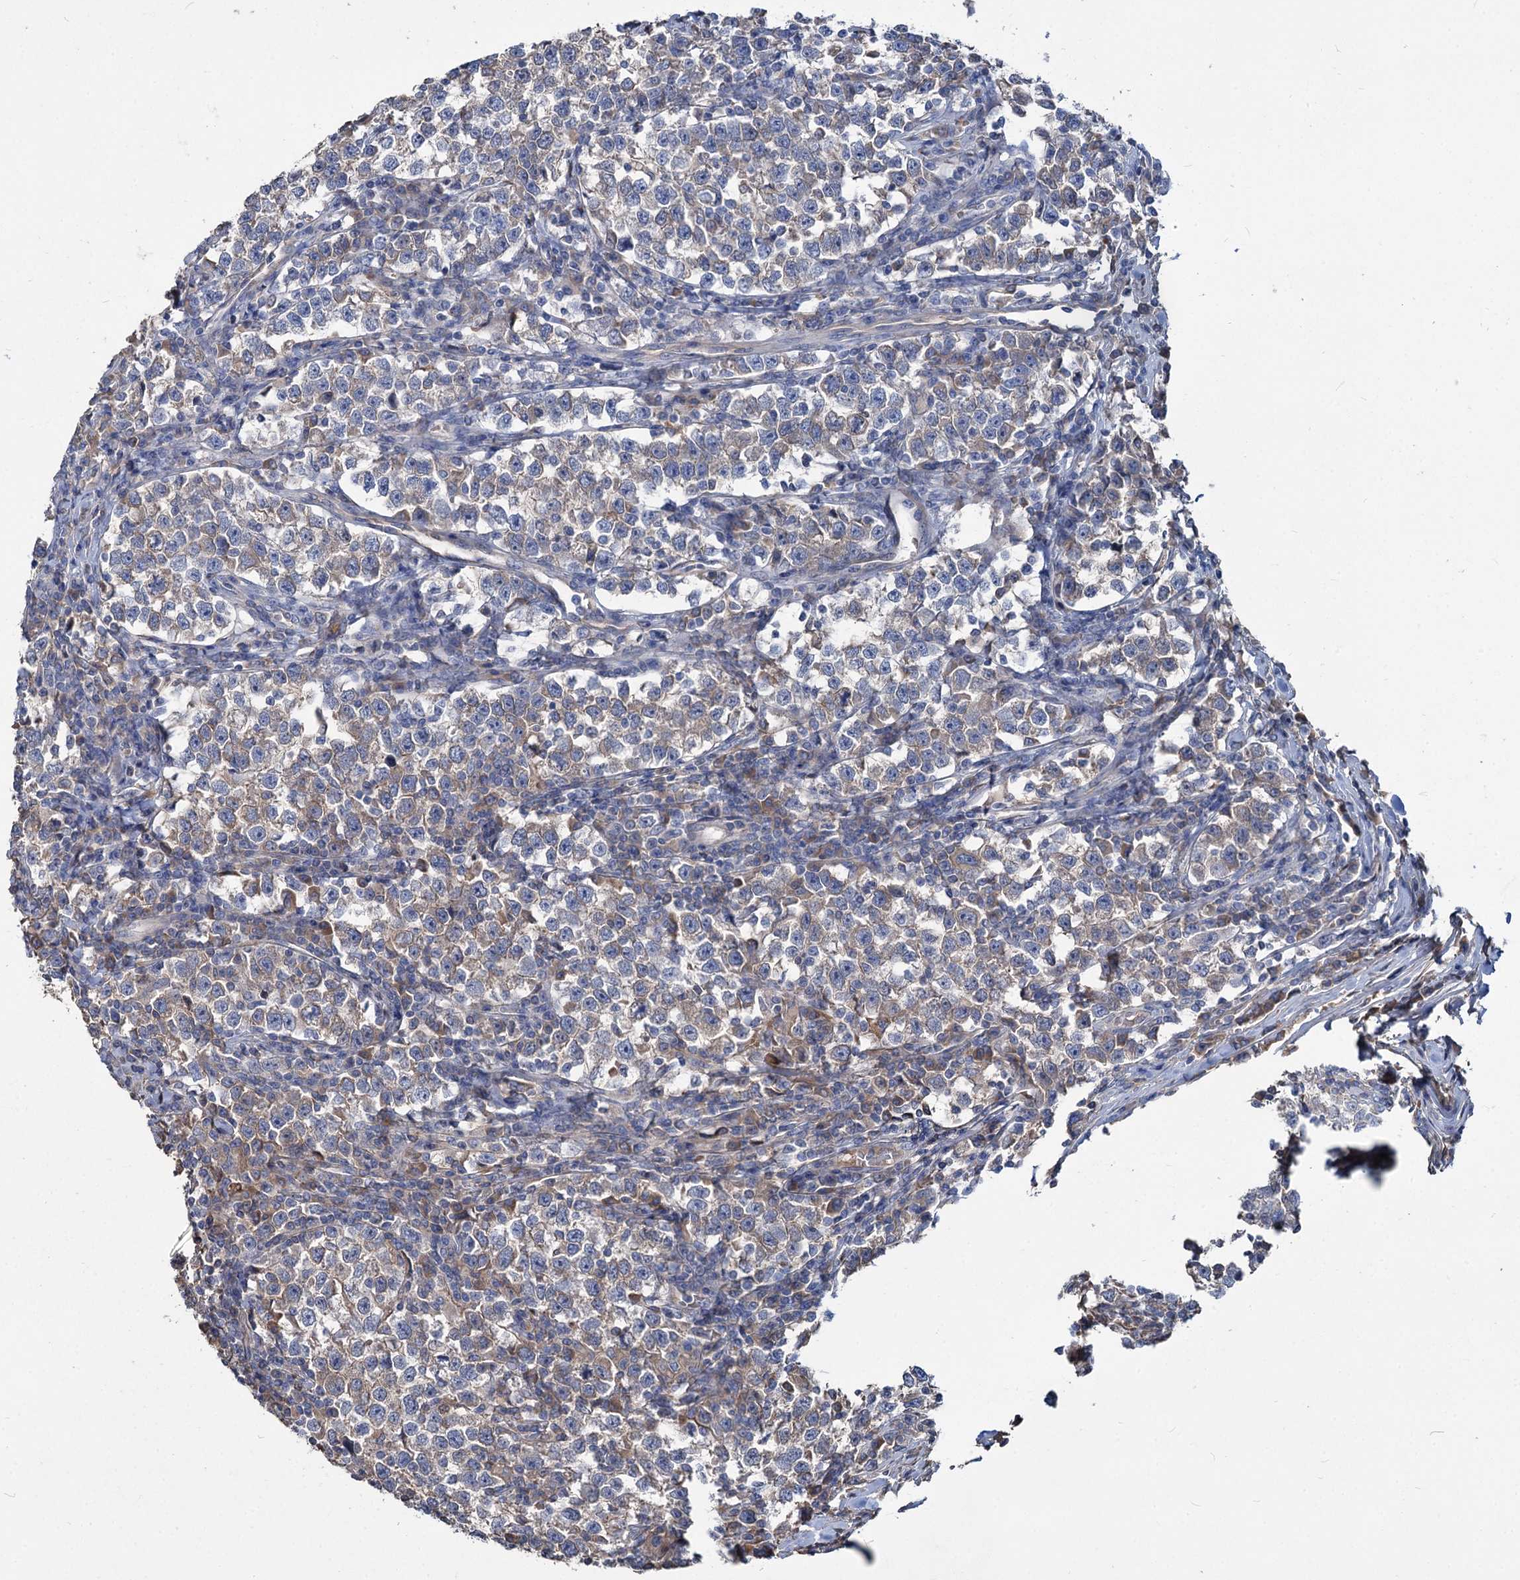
{"staining": {"intensity": "weak", "quantity": "<25%", "location": "cytoplasmic/membranous"}, "tissue": "testis cancer", "cell_type": "Tumor cells", "image_type": "cancer", "snomed": [{"axis": "morphology", "description": "Normal tissue, NOS"}, {"axis": "morphology", "description": "Seminoma, NOS"}, {"axis": "topography", "description": "Testis"}], "caption": "Tumor cells show no significant positivity in testis cancer. The staining was performed using DAB to visualize the protein expression in brown, while the nuclei were stained in blue with hematoxylin (Magnification: 20x).", "gene": "URAD", "patient": {"sex": "male", "age": 43}}